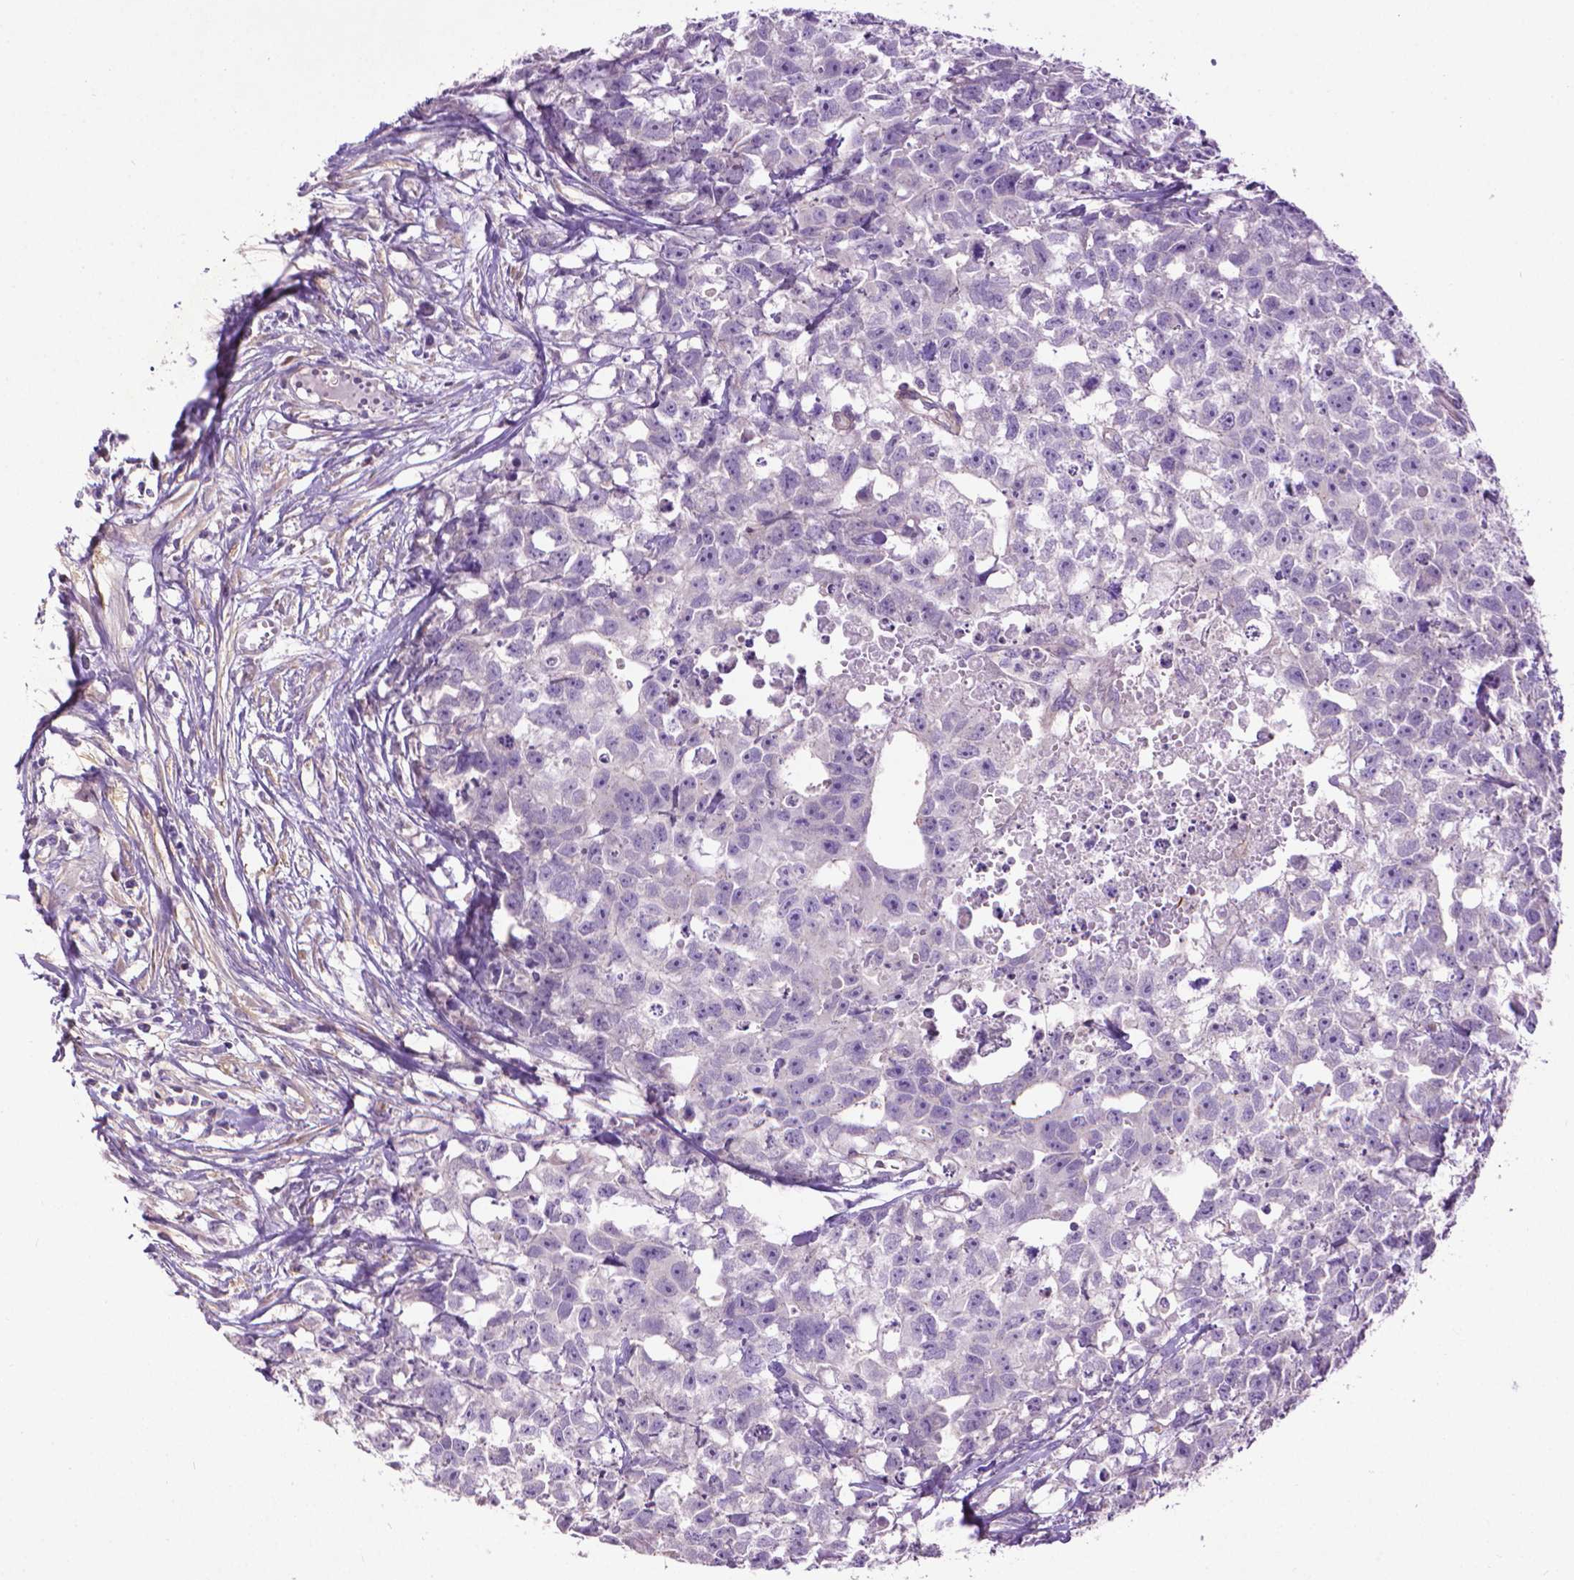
{"staining": {"intensity": "negative", "quantity": "none", "location": "none"}, "tissue": "testis cancer", "cell_type": "Tumor cells", "image_type": "cancer", "snomed": [{"axis": "morphology", "description": "Carcinoma, Embryonal, NOS"}, {"axis": "morphology", "description": "Teratoma, malignant, NOS"}, {"axis": "topography", "description": "Testis"}], "caption": "IHC micrograph of neoplastic tissue: embryonal carcinoma (testis) stained with DAB (3,3'-diaminobenzidine) reveals no significant protein staining in tumor cells.", "gene": "AQP10", "patient": {"sex": "male", "age": 44}}